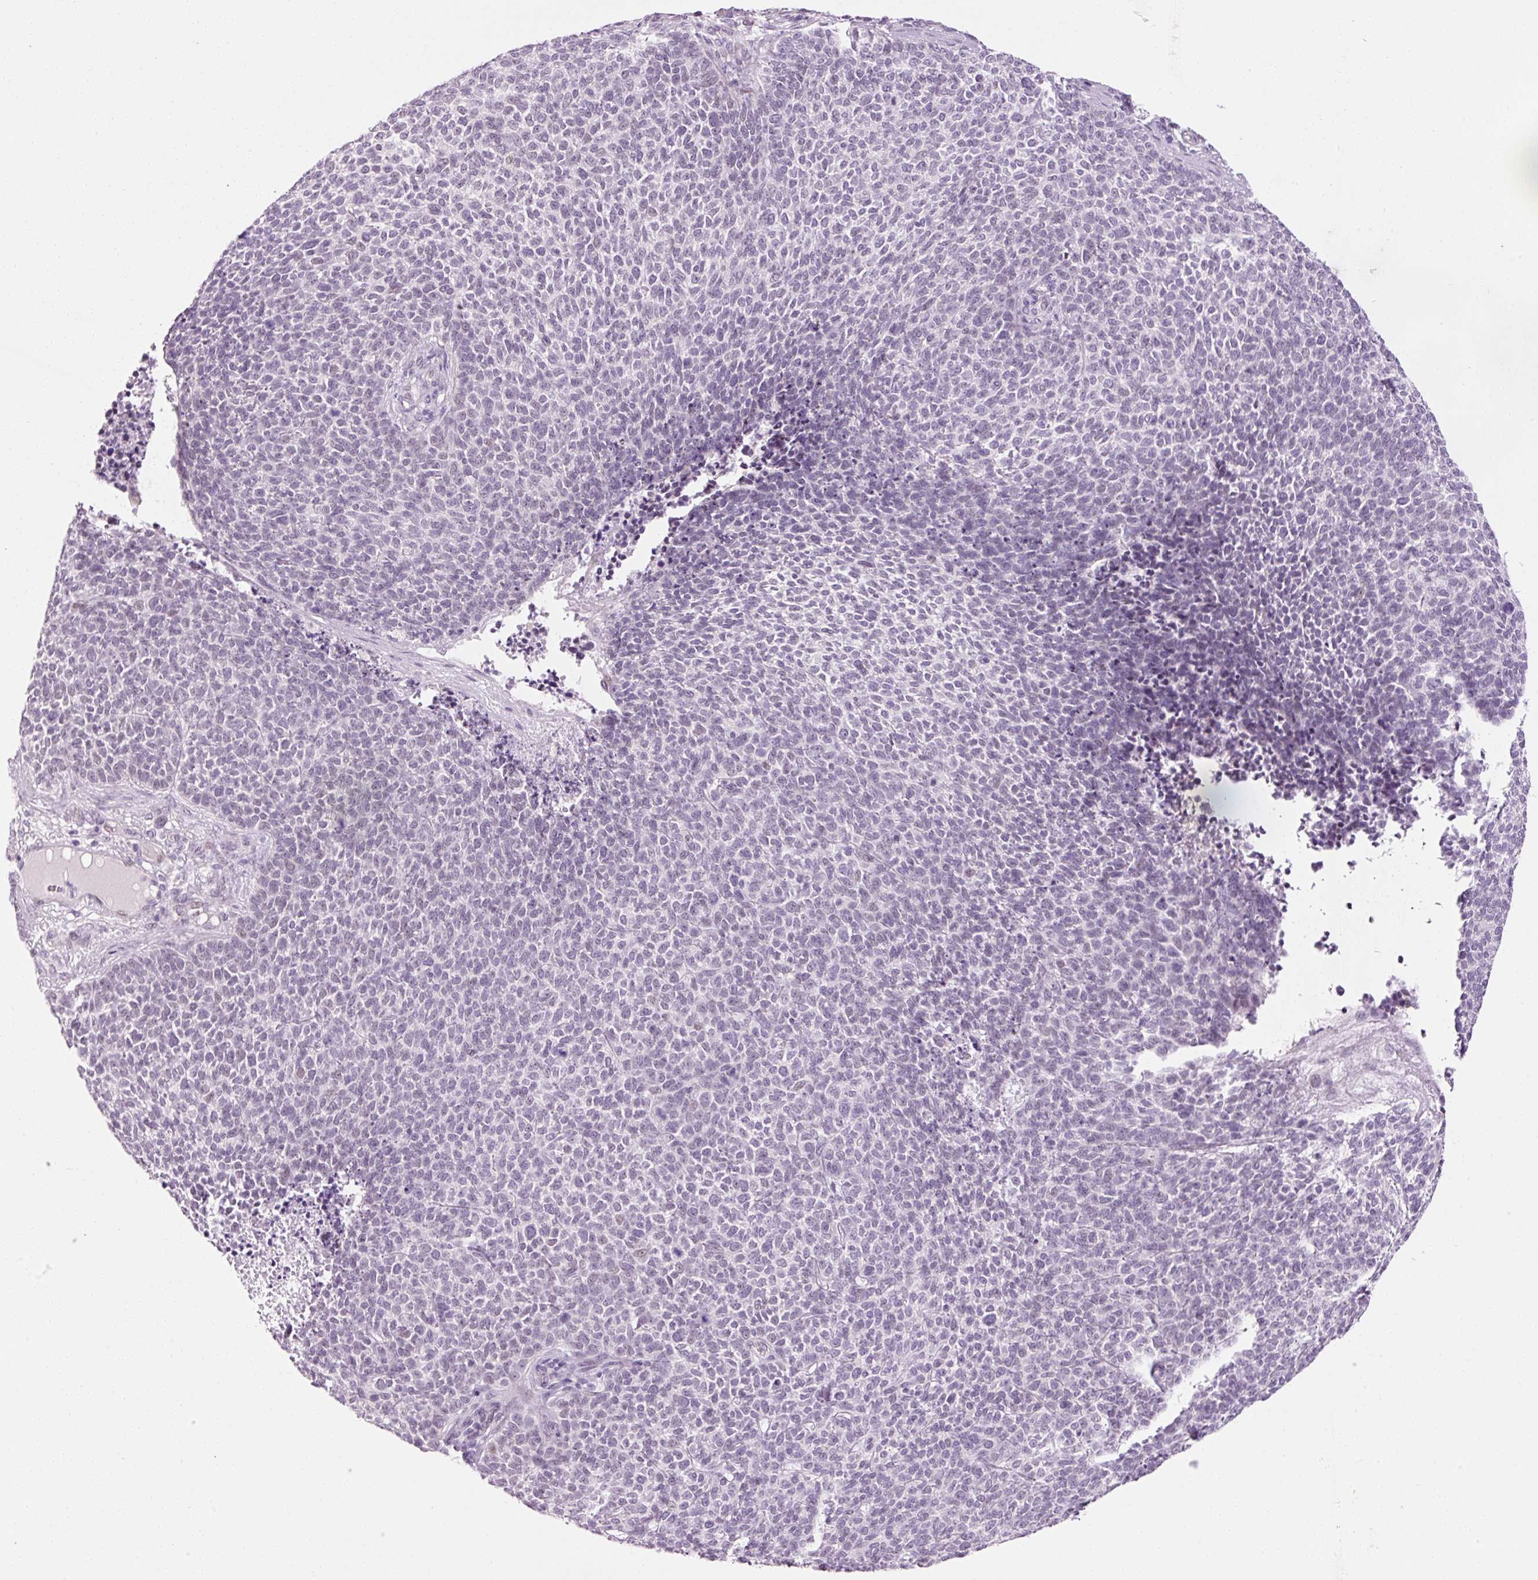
{"staining": {"intensity": "weak", "quantity": "<25%", "location": "nuclear"}, "tissue": "skin cancer", "cell_type": "Tumor cells", "image_type": "cancer", "snomed": [{"axis": "morphology", "description": "Basal cell carcinoma"}, {"axis": "topography", "description": "Skin"}], "caption": "An immunohistochemistry (IHC) photomicrograph of skin basal cell carcinoma is shown. There is no staining in tumor cells of skin basal cell carcinoma.", "gene": "ANKRD20A1", "patient": {"sex": "female", "age": 84}}